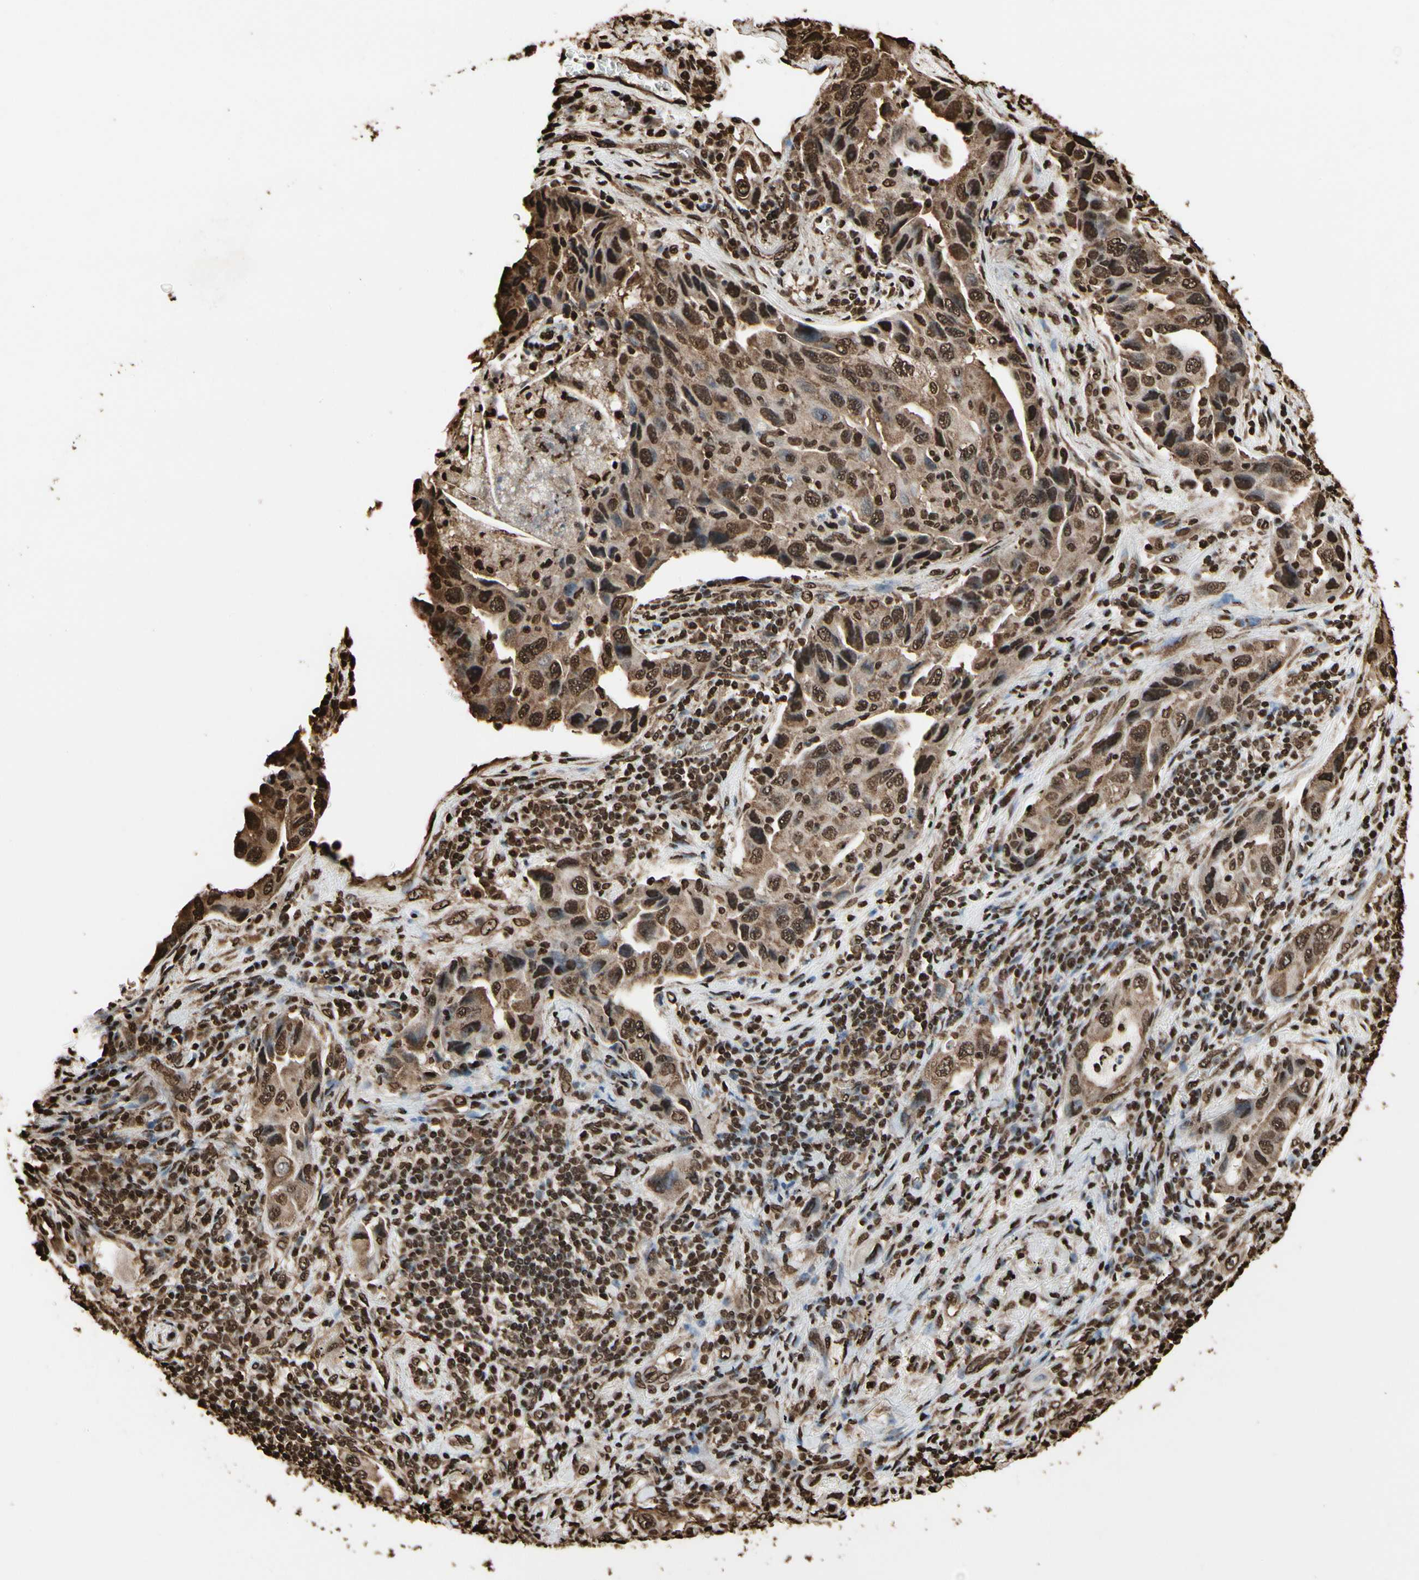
{"staining": {"intensity": "strong", "quantity": ">75%", "location": "cytoplasmic/membranous,nuclear"}, "tissue": "lung cancer", "cell_type": "Tumor cells", "image_type": "cancer", "snomed": [{"axis": "morphology", "description": "Adenocarcinoma, NOS"}, {"axis": "topography", "description": "Lung"}], "caption": "DAB (3,3'-diaminobenzidine) immunohistochemical staining of human lung cancer (adenocarcinoma) demonstrates strong cytoplasmic/membranous and nuclear protein staining in approximately >75% of tumor cells.", "gene": "HNRNPK", "patient": {"sex": "female", "age": 65}}